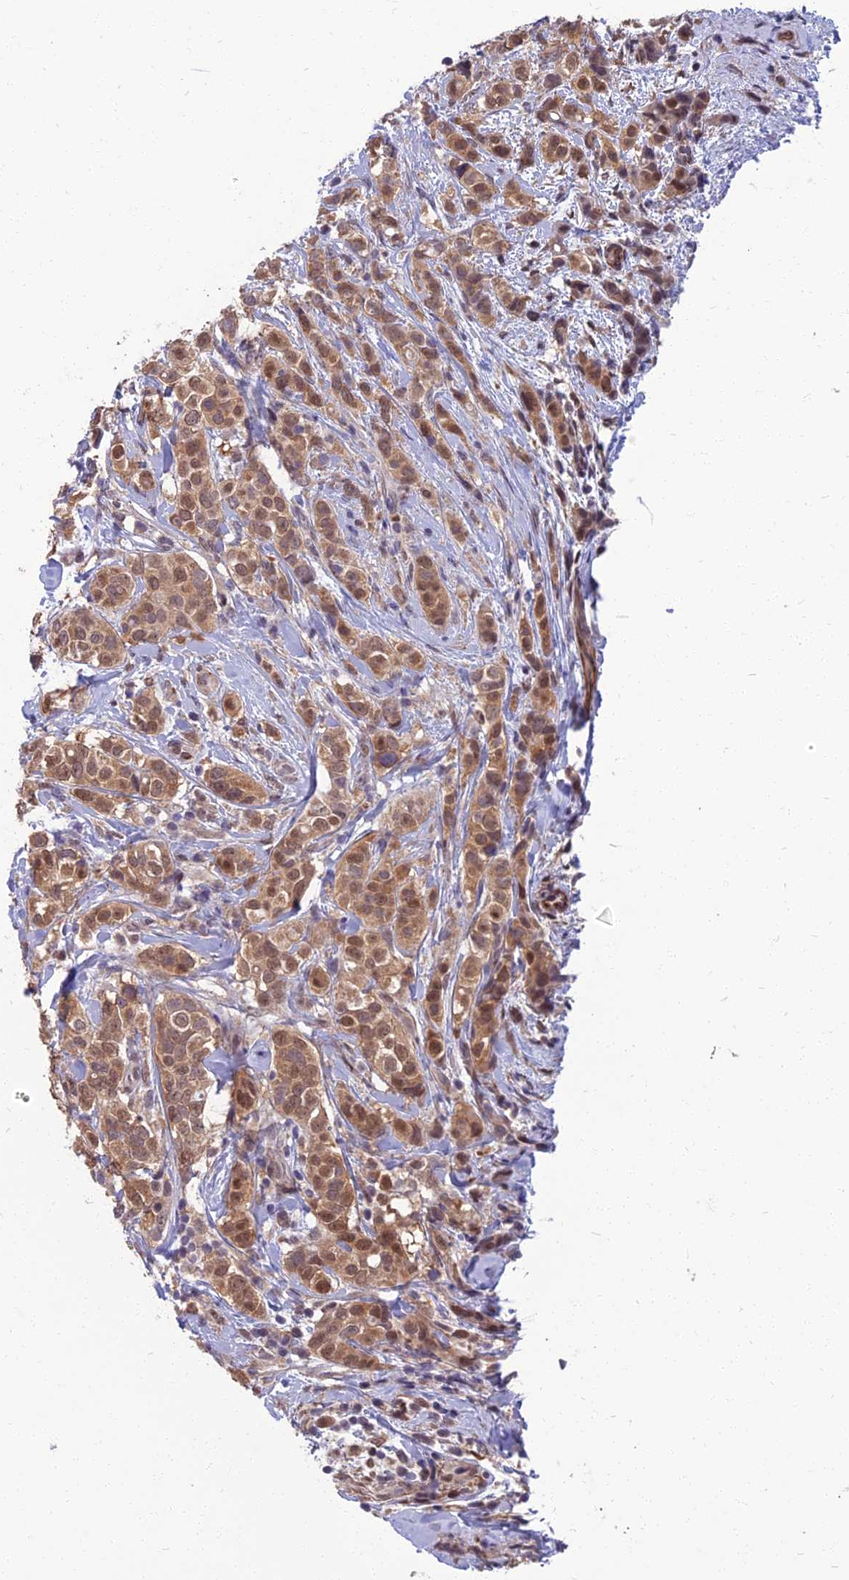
{"staining": {"intensity": "moderate", "quantity": ">75%", "location": "cytoplasmic/membranous,nuclear"}, "tissue": "breast cancer", "cell_type": "Tumor cells", "image_type": "cancer", "snomed": [{"axis": "morphology", "description": "Lobular carcinoma"}, {"axis": "topography", "description": "Breast"}], "caption": "Breast lobular carcinoma stained with DAB immunohistochemistry (IHC) exhibits medium levels of moderate cytoplasmic/membranous and nuclear positivity in approximately >75% of tumor cells.", "gene": "NR4A3", "patient": {"sex": "female", "age": 51}}